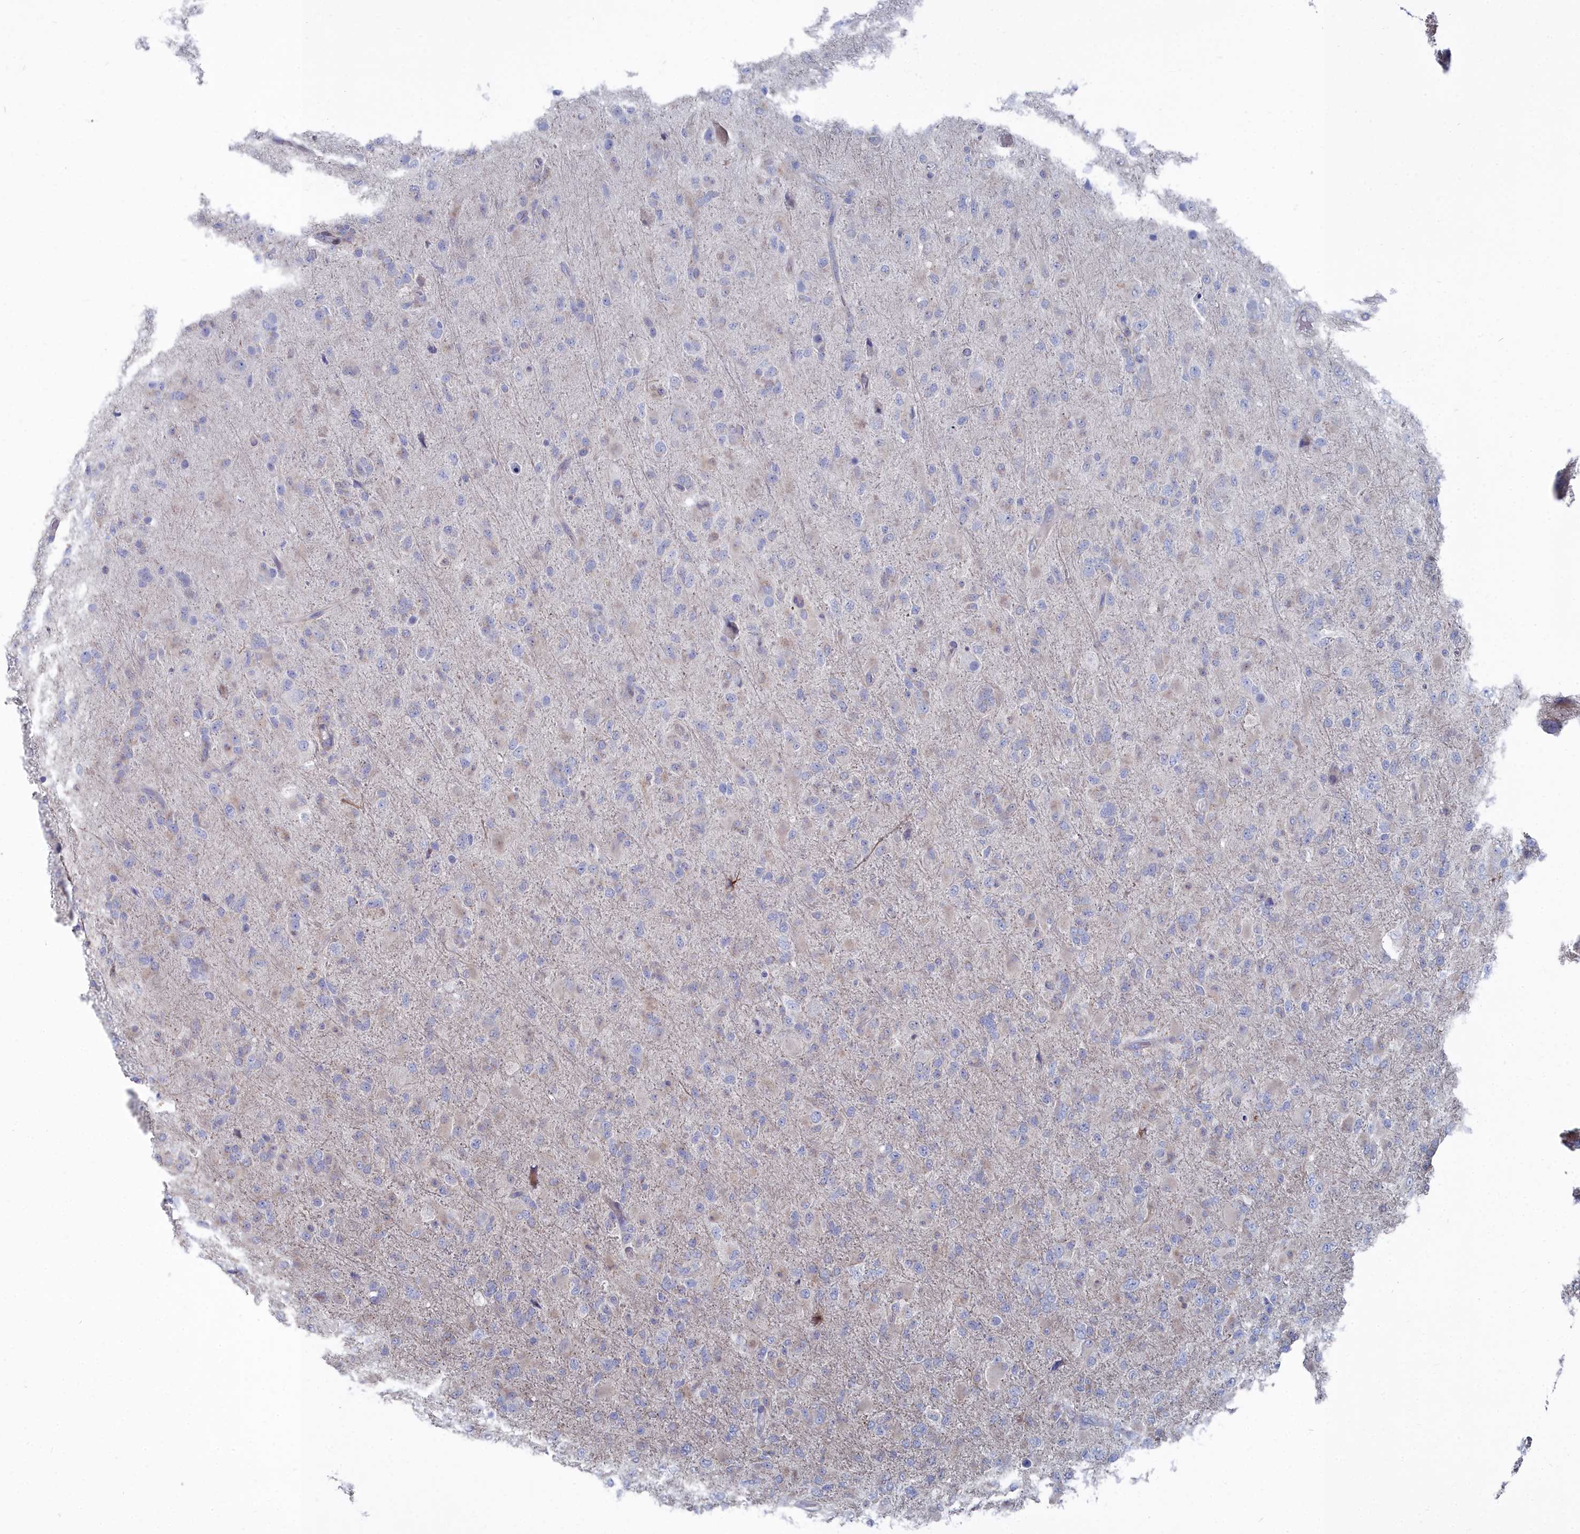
{"staining": {"intensity": "negative", "quantity": "none", "location": "none"}, "tissue": "glioma", "cell_type": "Tumor cells", "image_type": "cancer", "snomed": [{"axis": "morphology", "description": "Glioma, malignant, Low grade"}, {"axis": "topography", "description": "Brain"}], "caption": "Immunohistochemical staining of human malignant glioma (low-grade) reveals no significant staining in tumor cells.", "gene": "SHISAL2A", "patient": {"sex": "male", "age": 65}}